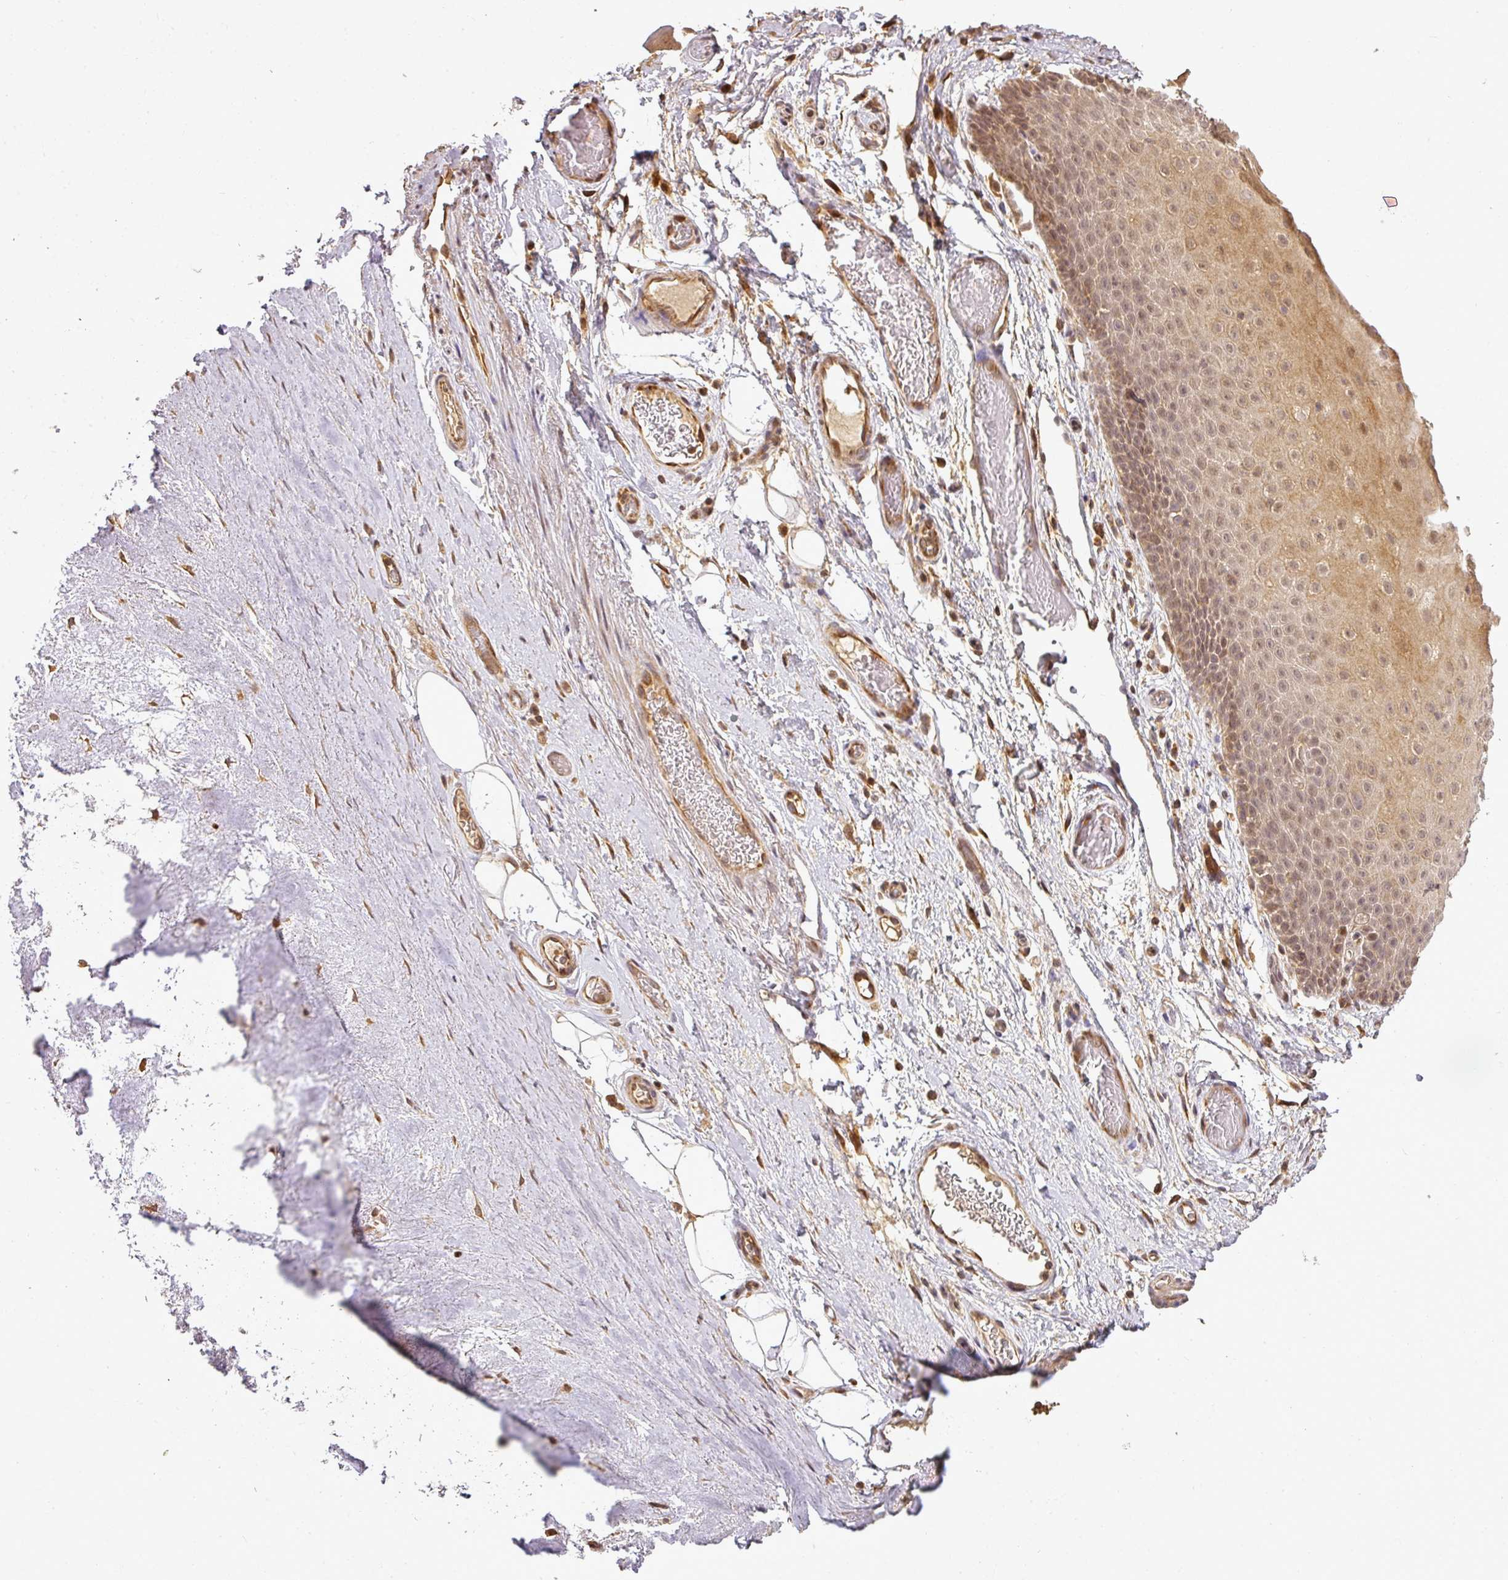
{"staining": {"intensity": "moderate", "quantity": "<25%", "location": "cytoplasmic/membranous"}, "tissue": "adipose tissue", "cell_type": "Adipocytes", "image_type": "normal", "snomed": [{"axis": "morphology", "description": "Normal tissue, NOS"}, {"axis": "topography", "description": "Cartilage tissue"}], "caption": "The photomicrograph displays immunohistochemical staining of normal adipose tissue. There is moderate cytoplasmic/membranous positivity is appreciated in about <25% of adipocytes.", "gene": "FAIM", "patient": {"sex": "male", "age": 81}}